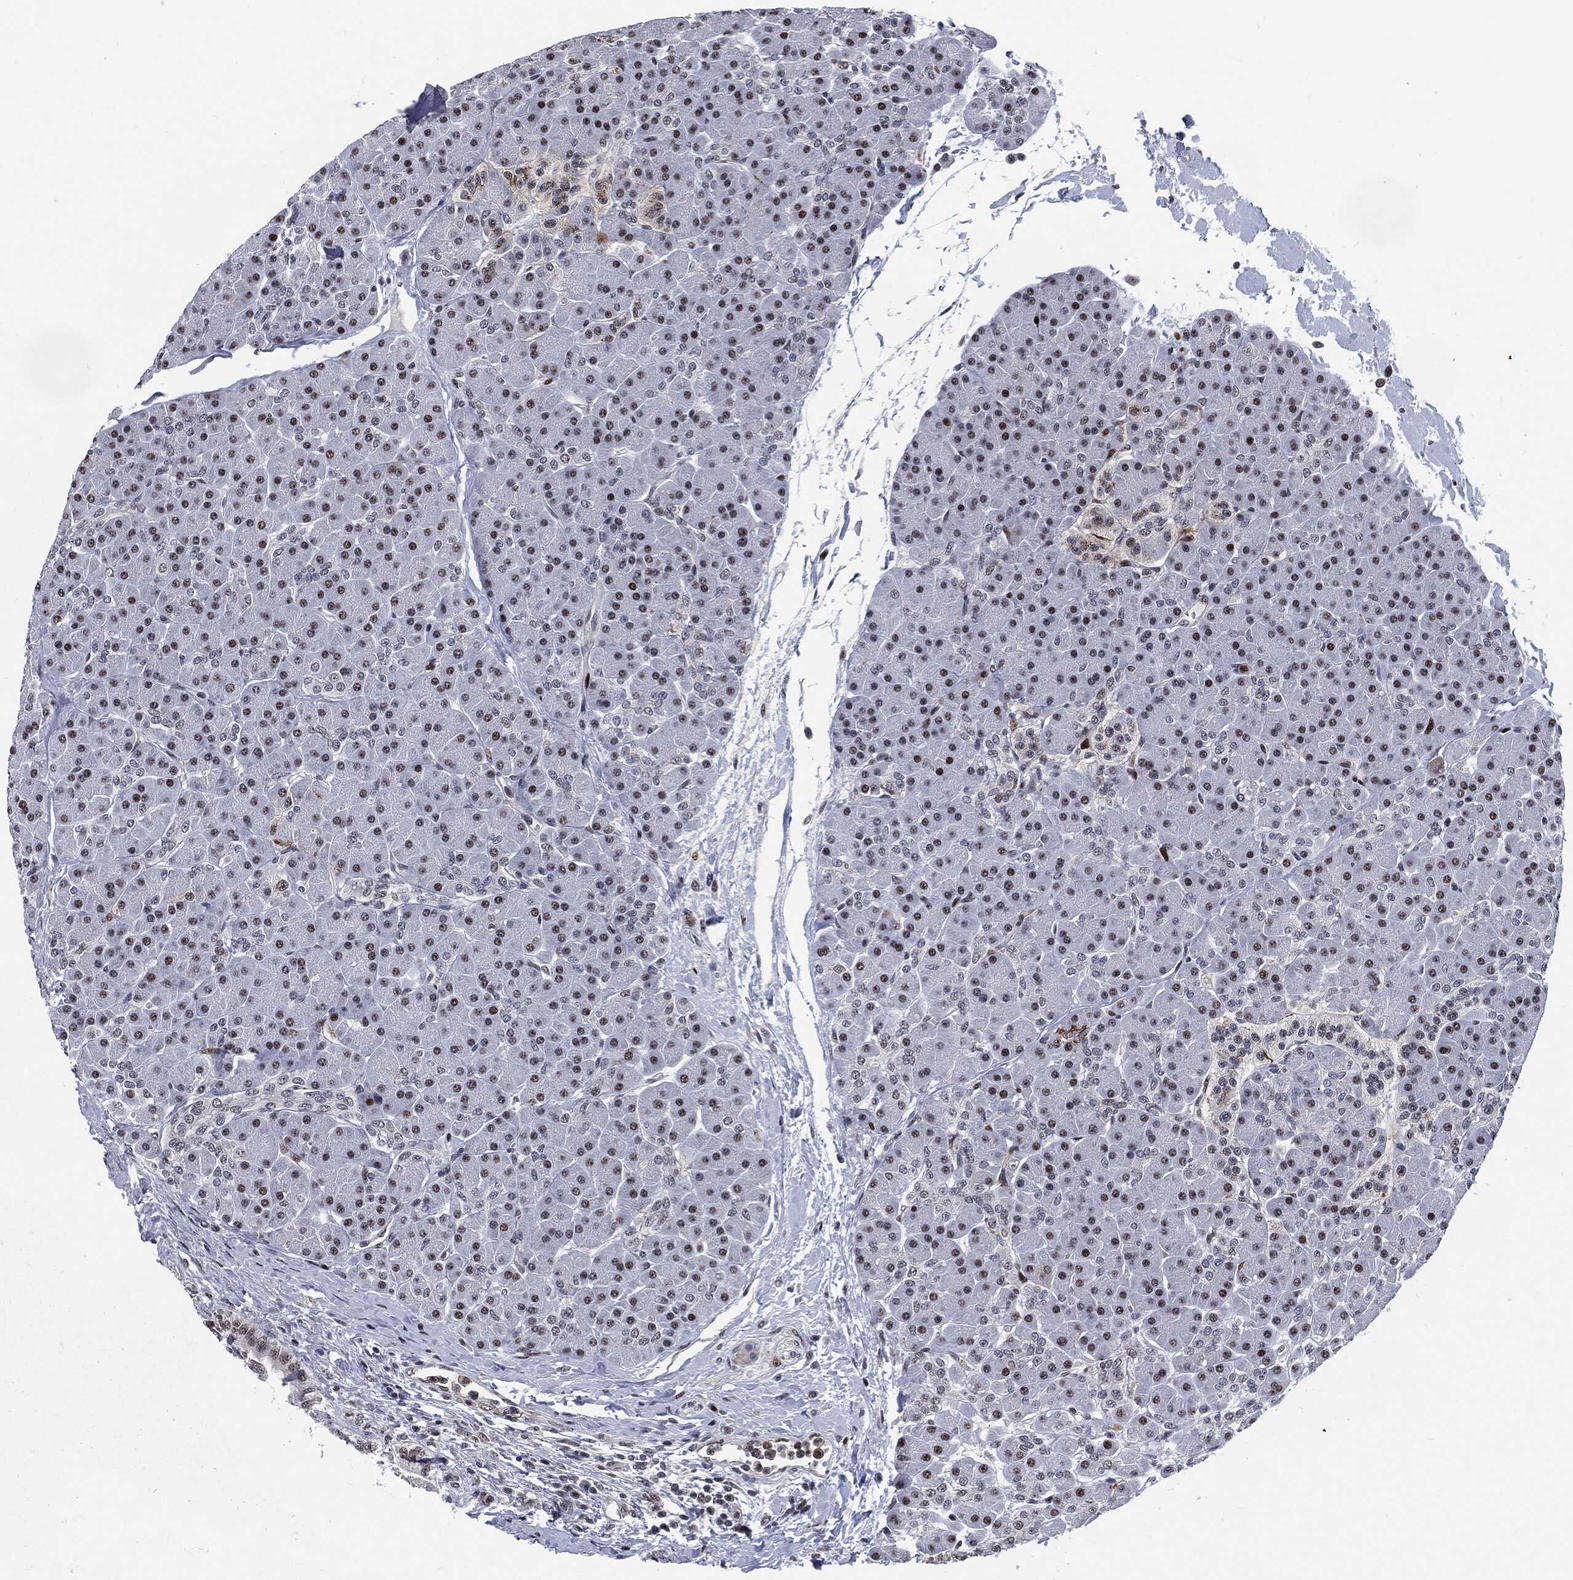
{"staining": {"intensity": "strong", "quantity": "25%-75%", "location": "nuclear"}, "tissue": "pancreas", "cell_type": "Exocrine glandular cells", "image_type": "normal", "snomed": [{"axis": "morphology", "description": "Normal tissue, NOS"}, {"axis": "topography", "description": "Pancreas"}], "caption": "A brown stain highlights strong nuclear positivity of a protein in exocrine glandular cells of benign pancreas. The staining was performed using DAB to visualize the protein expression in brown, while the nuclei were stained in blue with hematoxylin (Magnification: 20x).", "gene": "AKT2", "patient": {"sex": "female", "age": 44}}